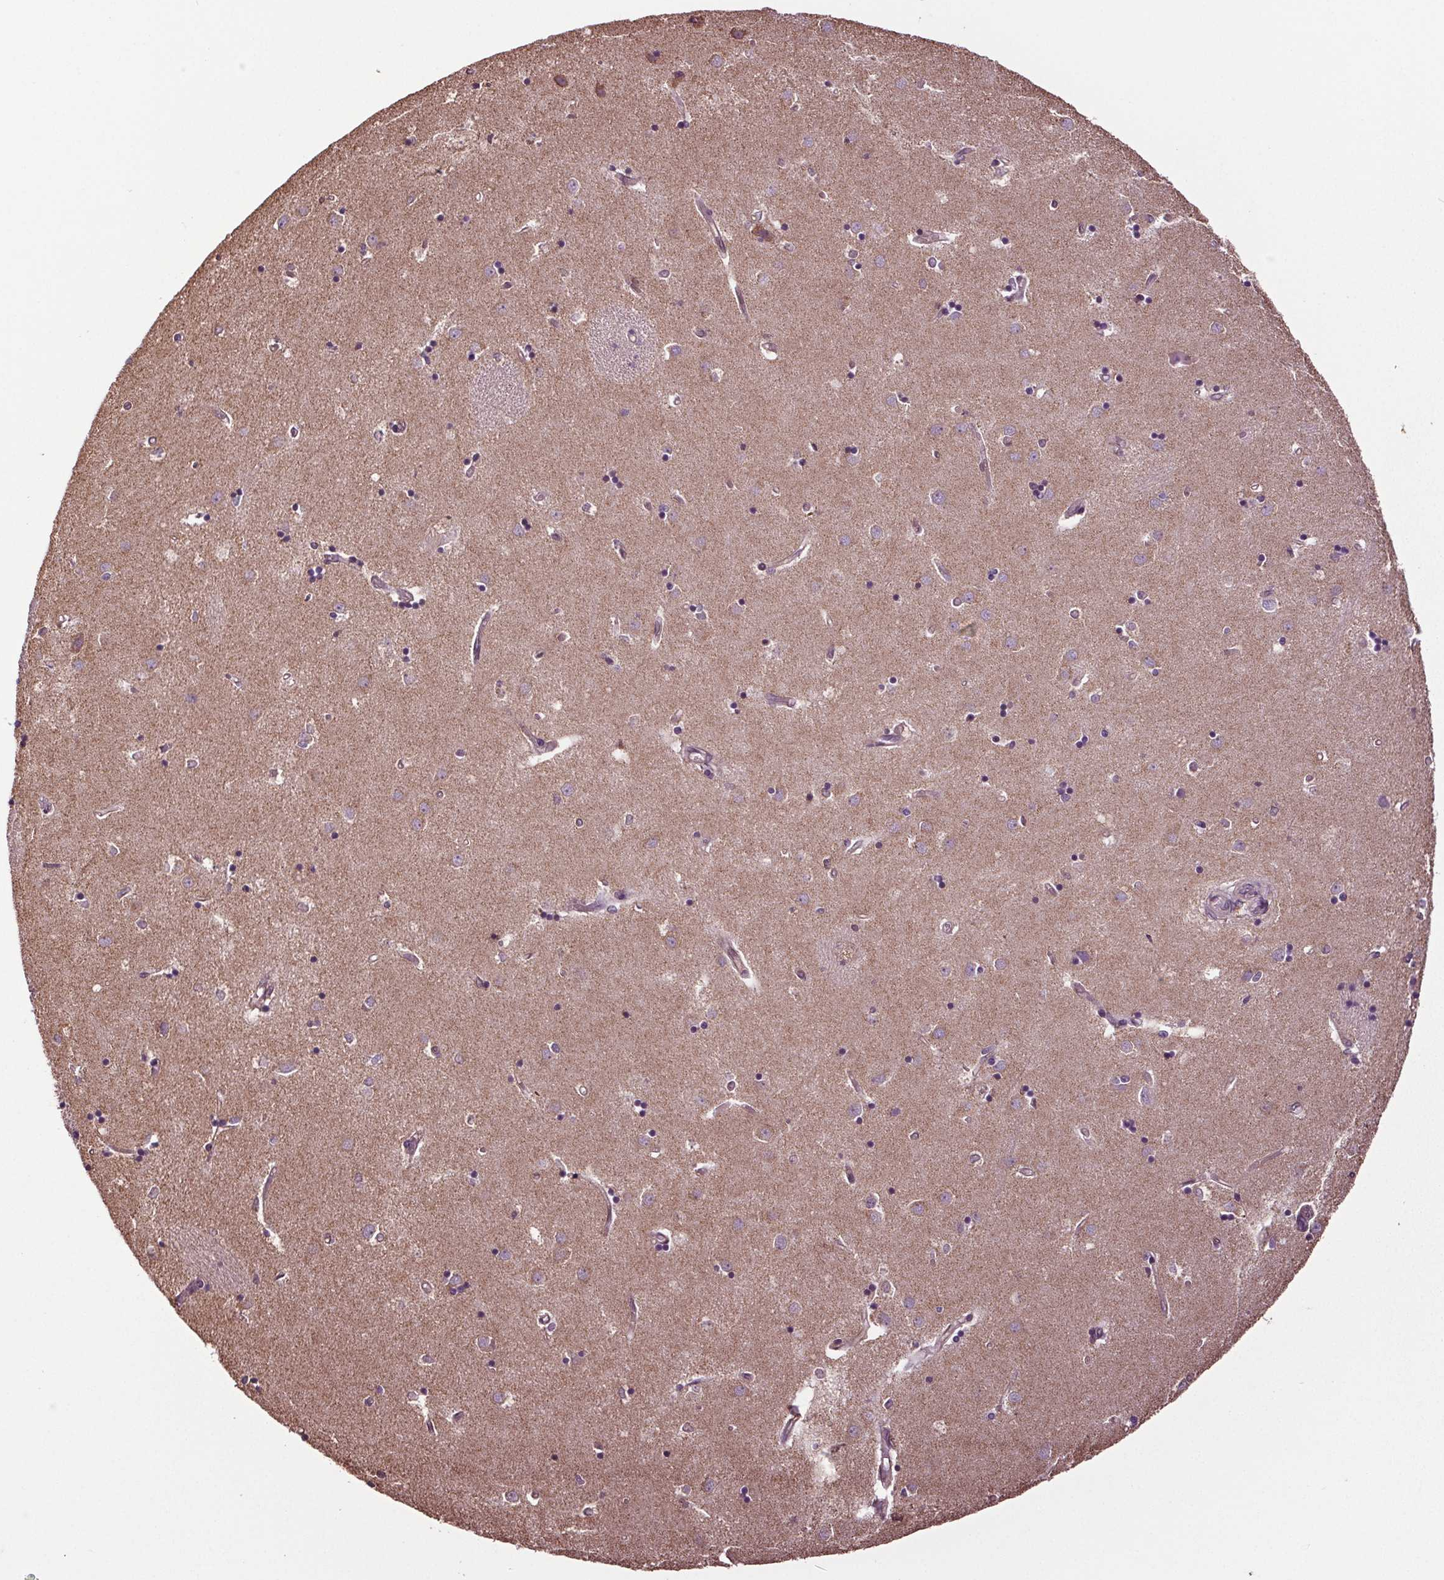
{"staining": {"intensity": "weak", "quantity": "<25%", "location": "cytoplasmic/membranous"}, "tissue": "caudate", "cell_type": "Glial cells", "image_type": "normal", "snomed": [{"axis": "morphology", "description": "Normal tissue, NOS"}, {"axis": "topography", "description": "Lateral ventricle wall"}], "caption": "IHC of unremarkable caudate exhibits no staining in glial cells. (DAB (3,3'-diaminobenzidine) IHC with hematoxylin counter stain).", "gene": "RNPEP", "patient": {"sex": "male", "age": 54}}